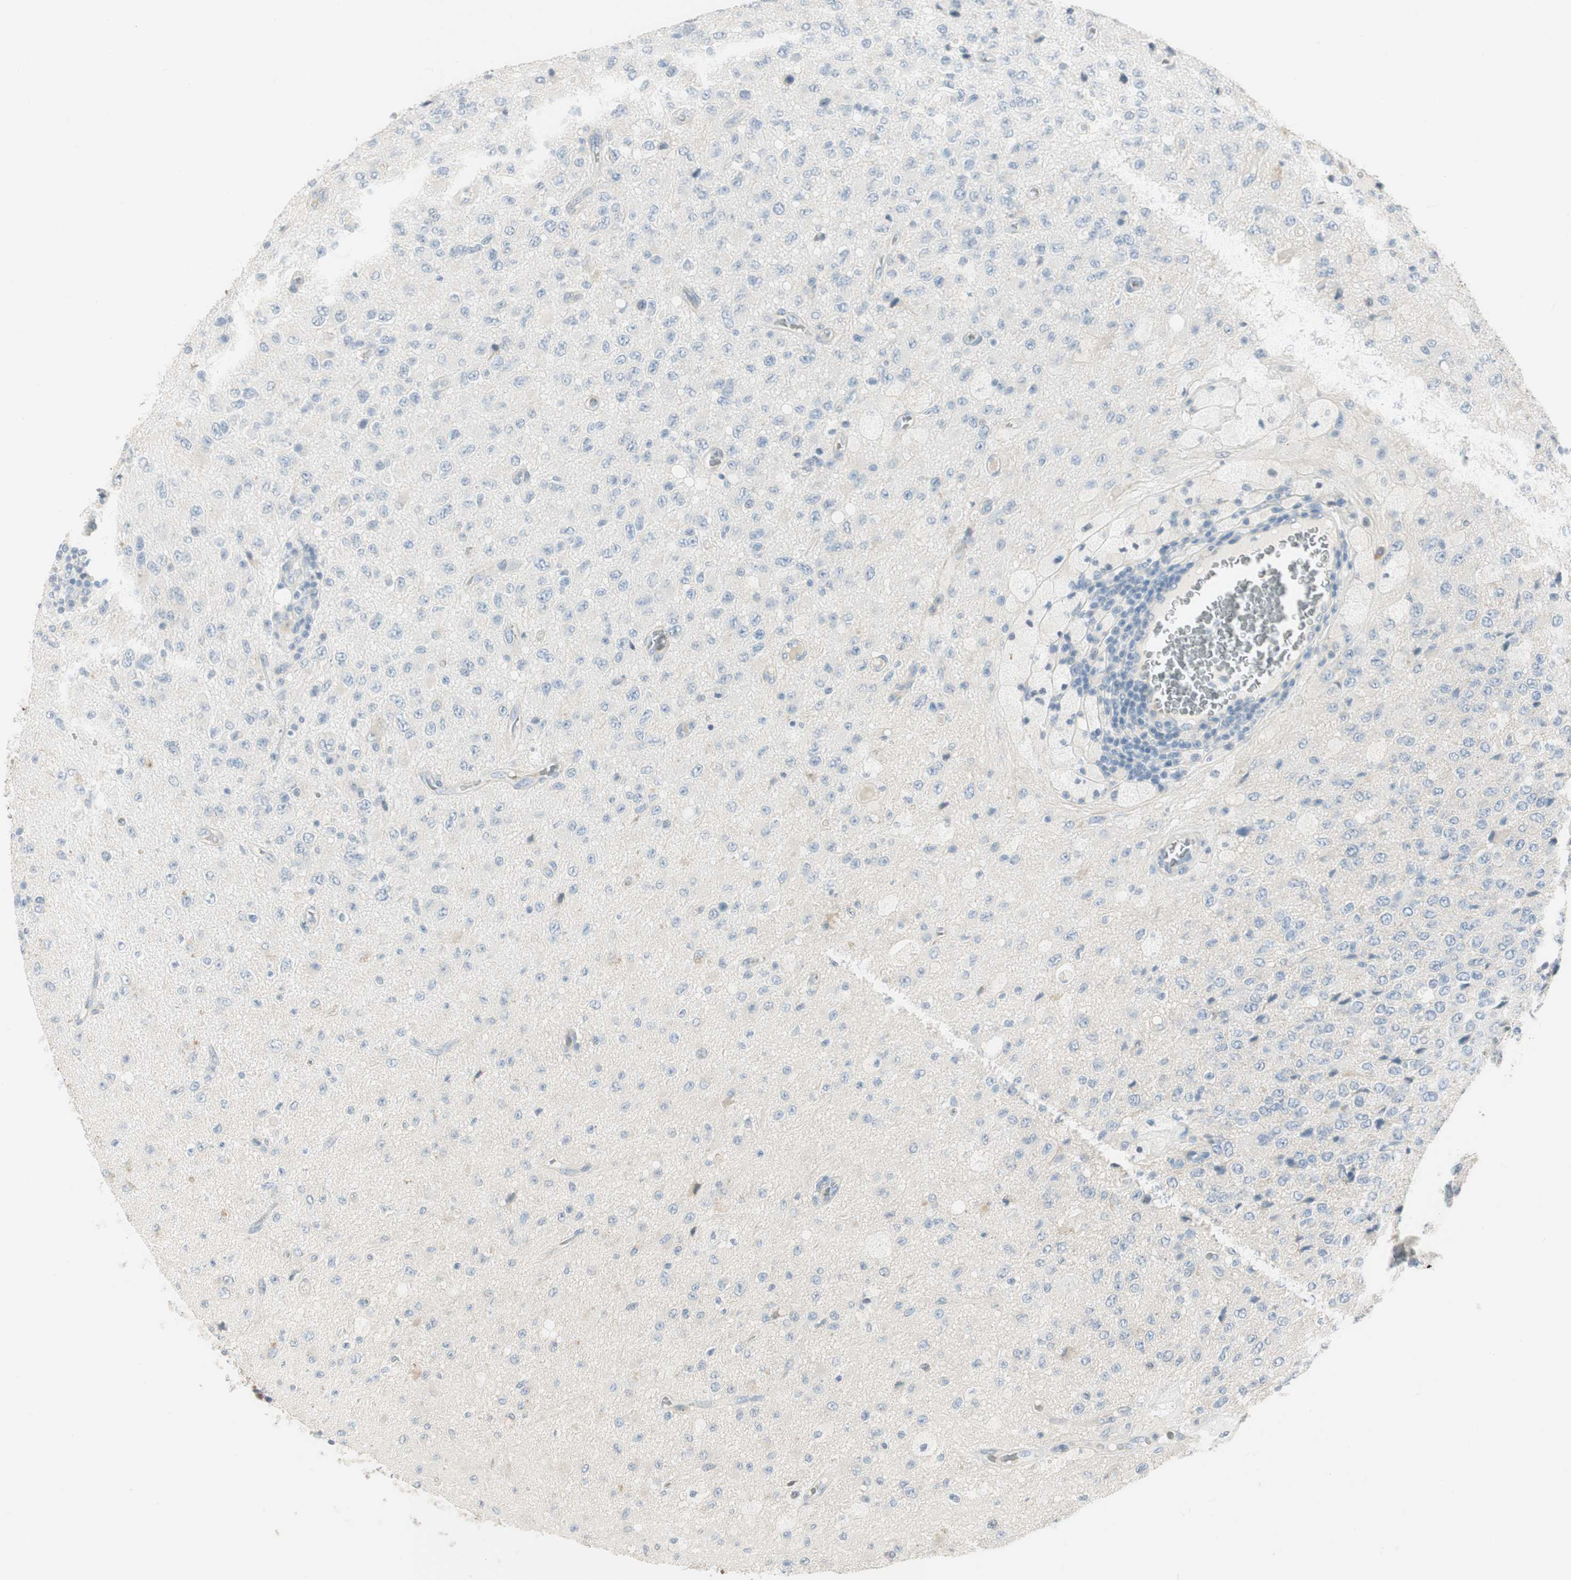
{"staining": {"intensity": "negative", "quantity": "none", "location": "none"}, "tissue": "glioma", "cell_type": "Tumor cells", "image_type": "cancer", "snomed": [{"axis": "morphology", "description": "Glioma, malignant, High grade"}, {"axis": "topography", "description": "pancreas cauda"}], "caption": "The IHC image has no significant expression in tumor cells of glioma tissue.", "gene": "SPINK4", "patient": {"sex": "male", "age": 60}}